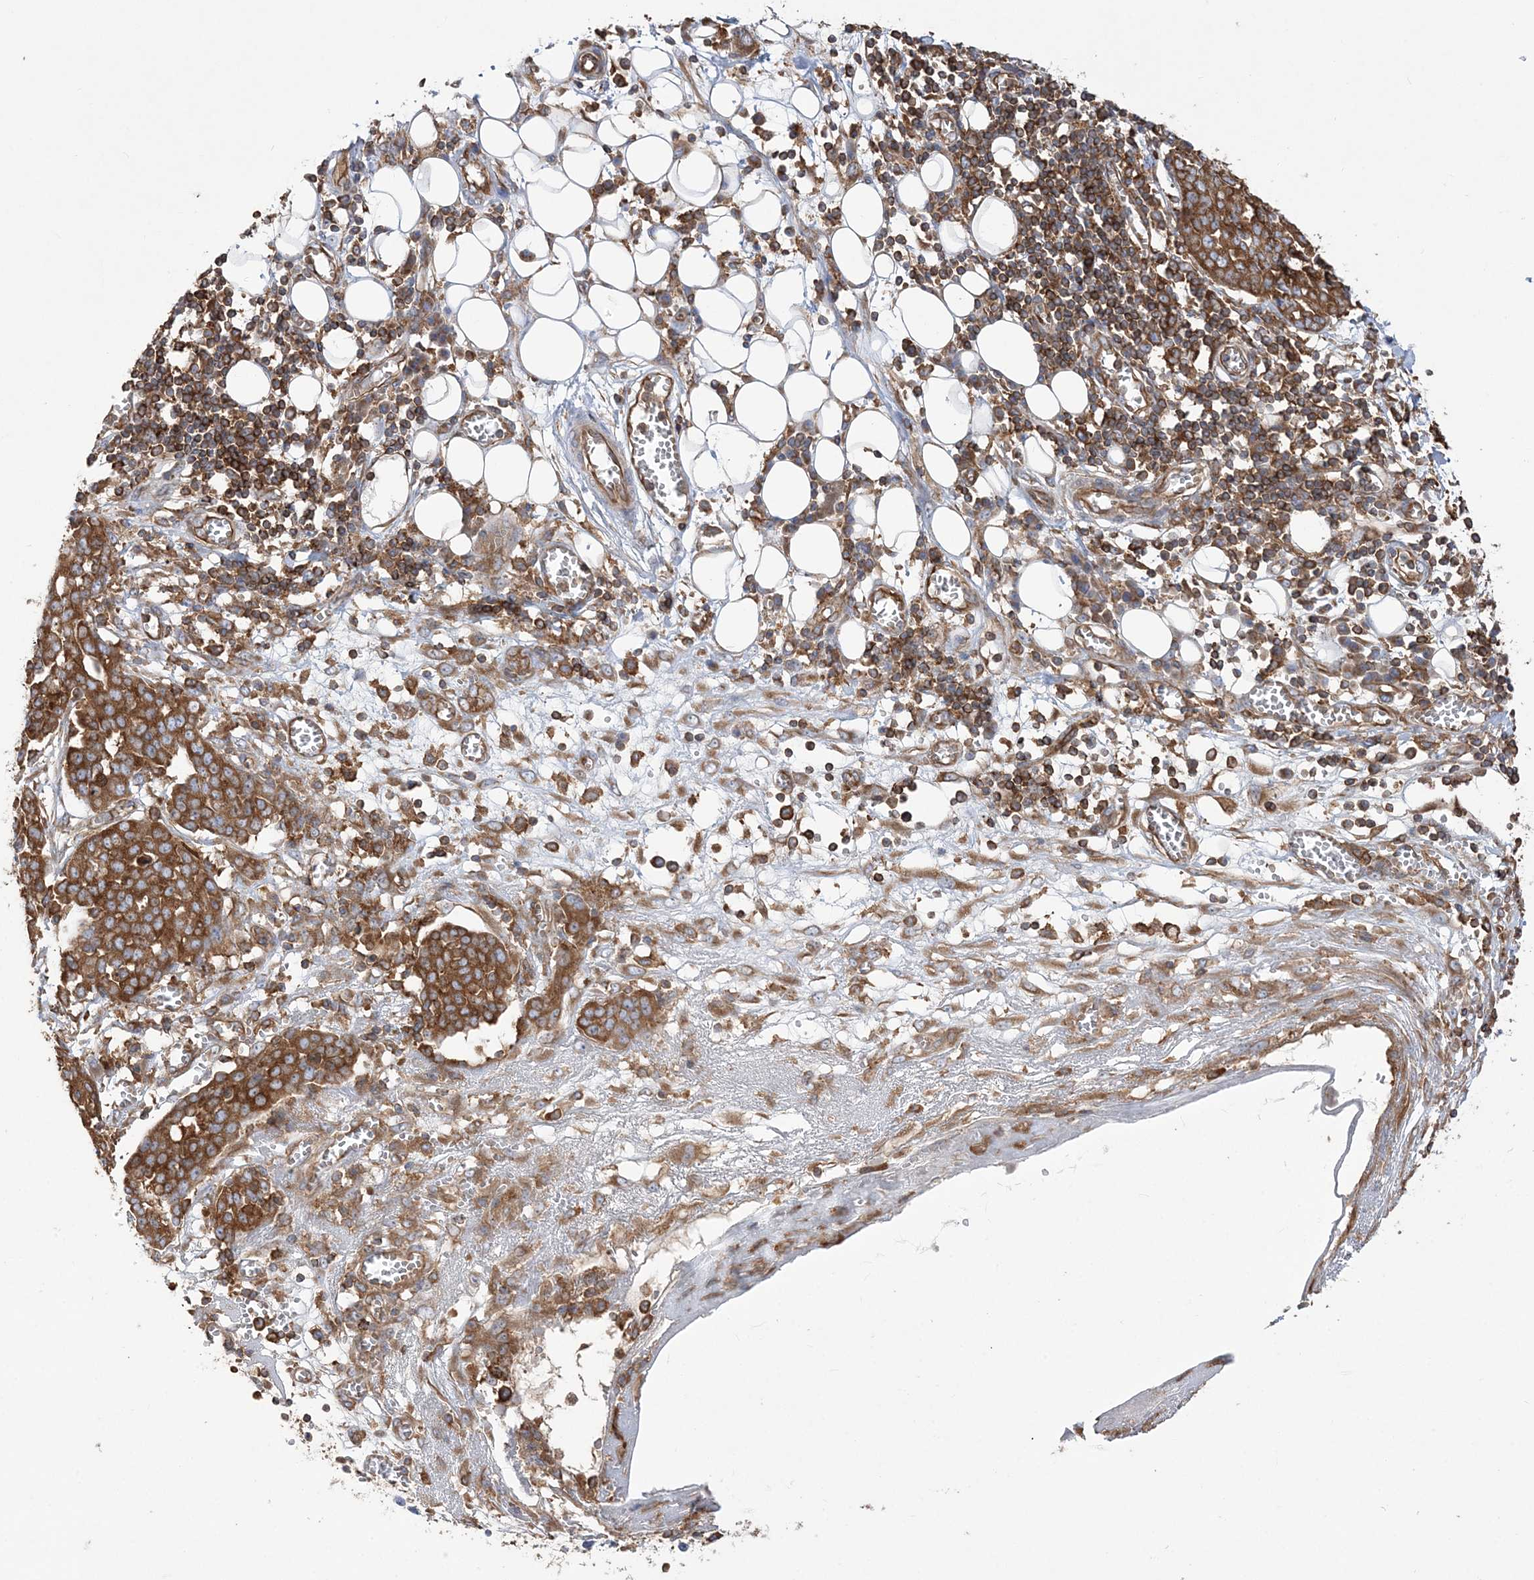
{"staining": {"intensity": "strong", "quantity": ">75%", "location": "cytoplasmic/membranous"}, "tissue": "ovarian cancer", "cell_type": "Tumor cells", "image_type": "cancer", "snomed": [{"axis": "morphology", "description": "Cystadenocarcinoma, serous, NOS"}, {"axis": "topography", "description": "Soft tissue"}, {"axis": "topography", "description": "Ovary"}], "caption": "Ovarian serous cystadenocarcinoma stained with IHC reveals strong cytoplasmic/membranous positivity in approximately >75% of tumor cells.", "gene": "TBC1D5", "patient": {"sex": "female", "age": 57}}